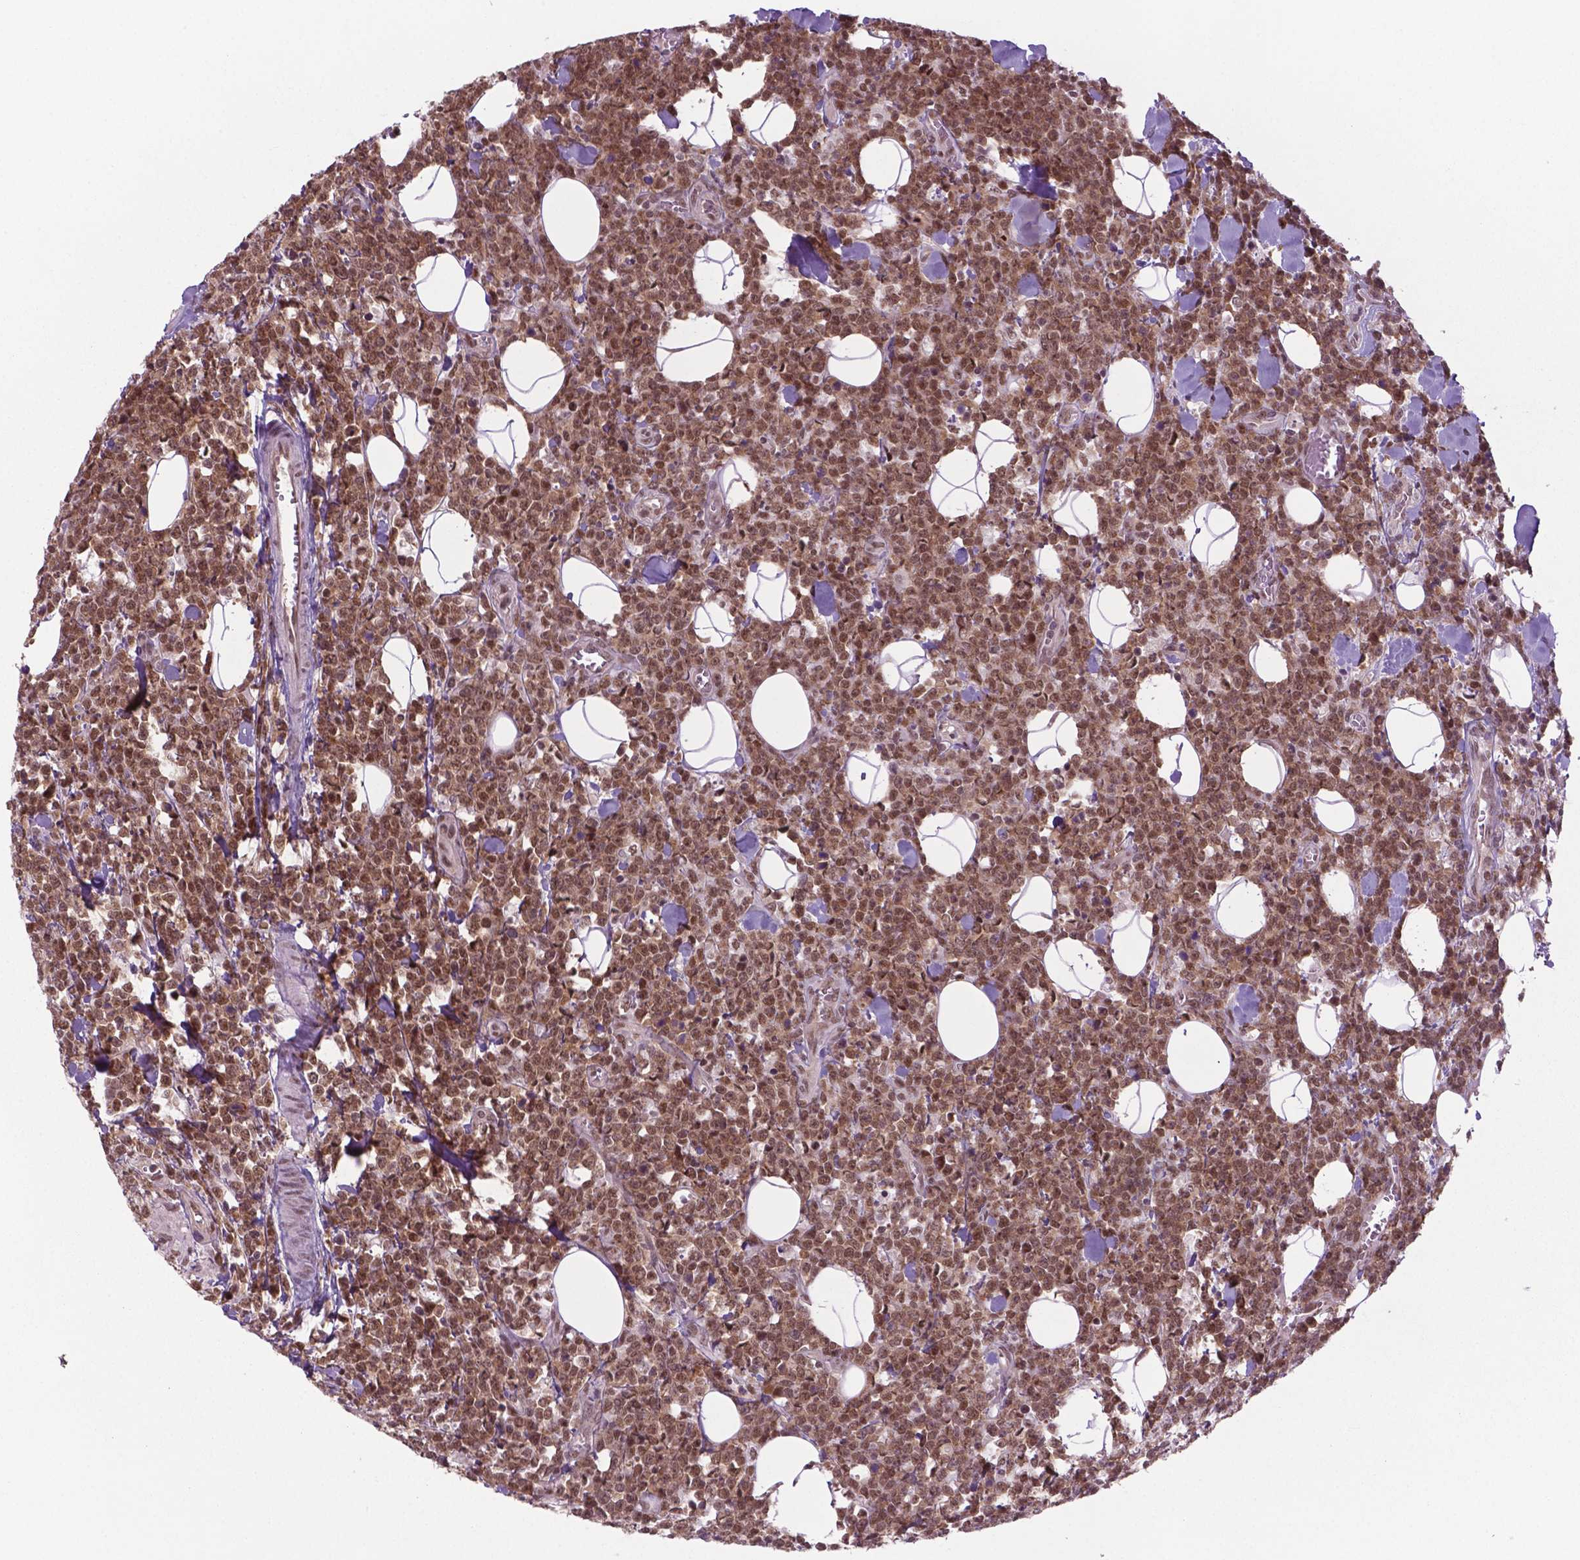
{"staining": {"intensity": "moderate", "quantity": ">75%", "location": "nuclear"}, "tissue": "lymphoma", "cell_type": "Tumor cells", "image_type": "cancer", "snomed": [{"axis": "morphology", "description": "Malignant lymphoma, non-Hodgkin's type, High grade"}, {"axis": "topography", "description": "Small intestine"}], "caption": "Immunohistochemical staining of high-grade malignant lymphoma, non-Hodgkin's type demonstrates medium levels of moderate nuclear protein positivity in approximately >75% of tumor cells.", "gene": "PHAX", "patient": {"sex": "female", "age": 56}}